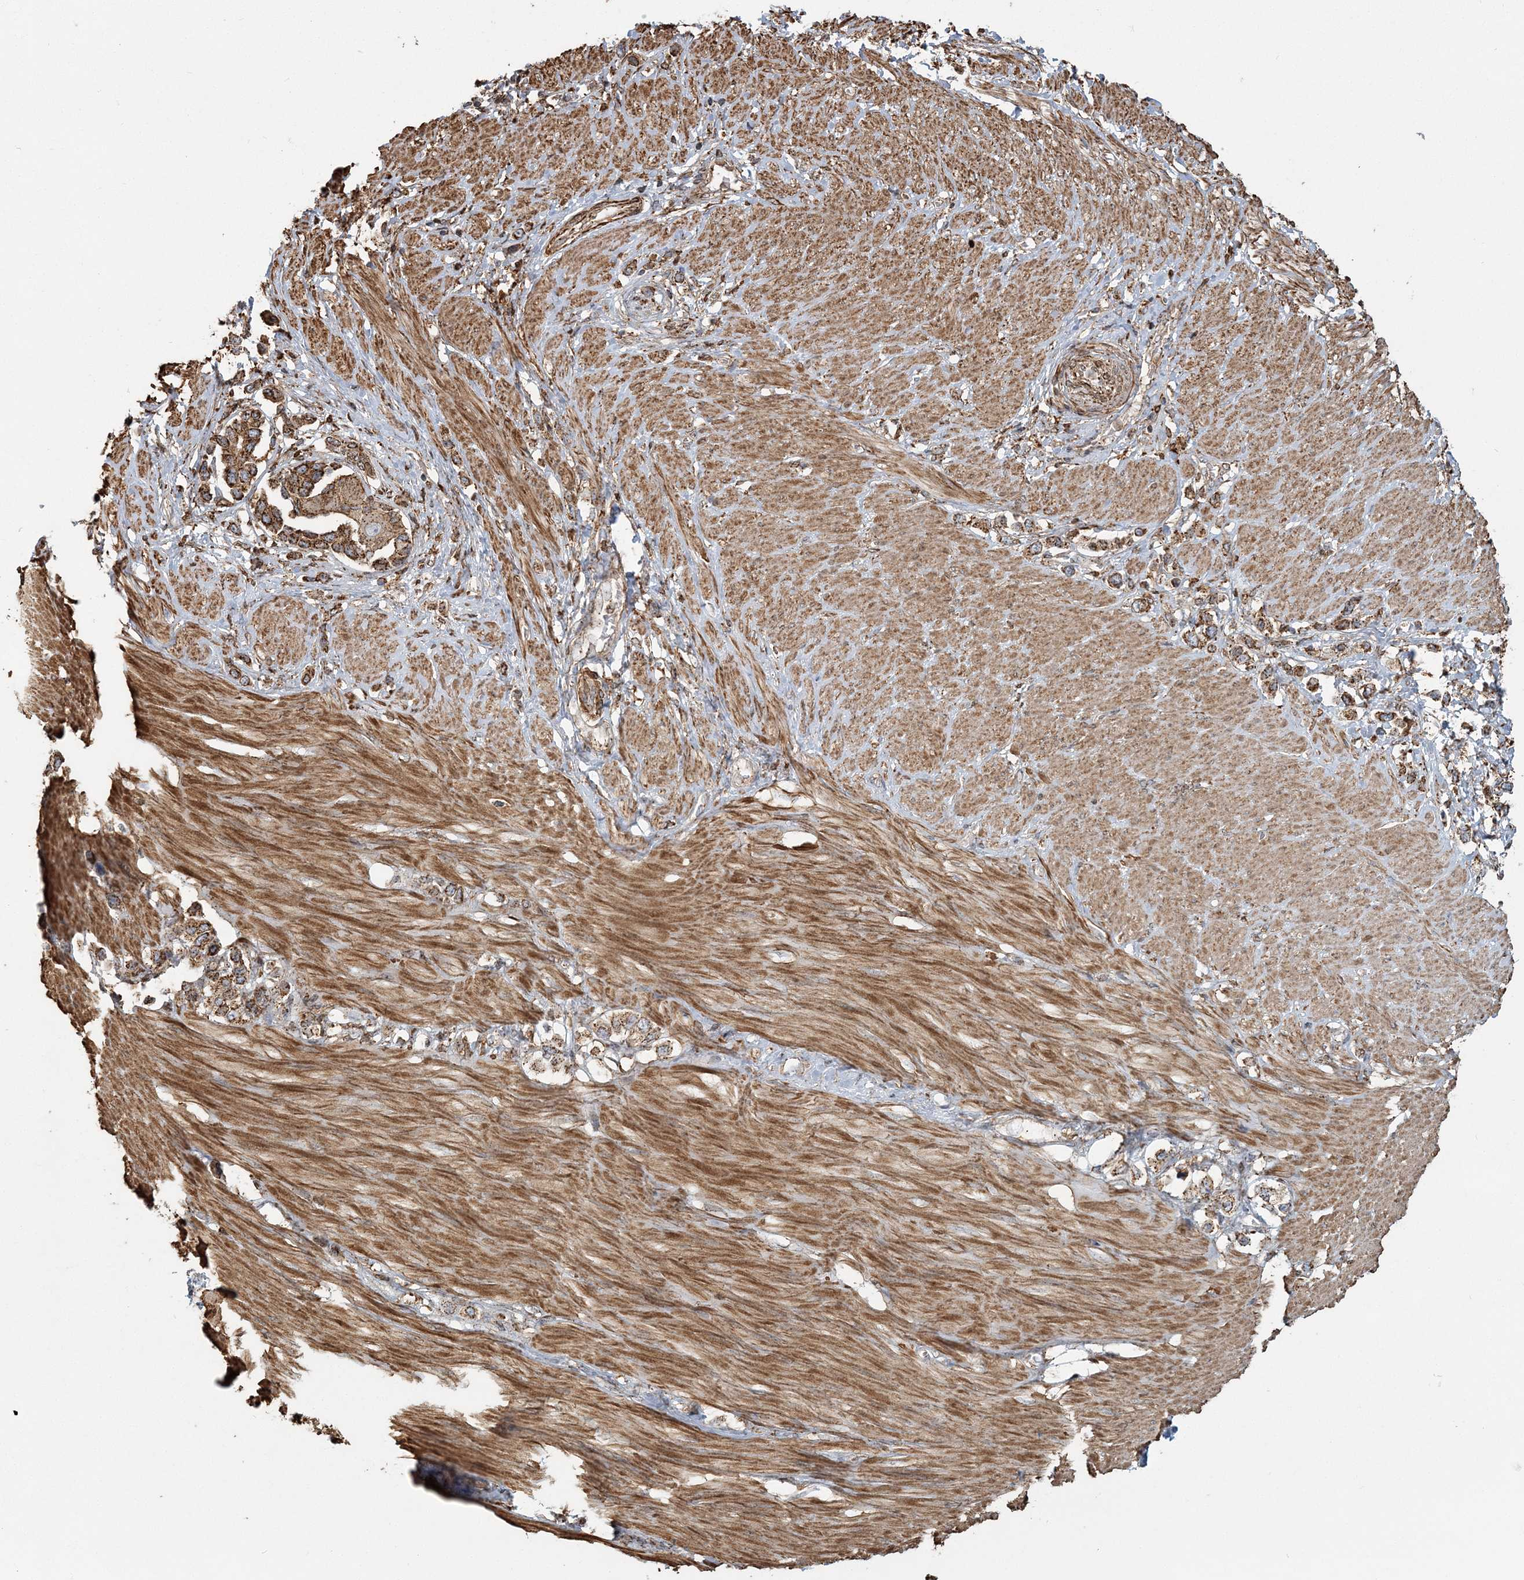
{"staining": {"intensity": "moderate", "quantity": ">75%", "location": "cytoplasmic/membranous"}, "tissue": "stomach cancer", "cell_type": "Tumor cells", "image_type": "cancer", "snomed": [{"axis": "morphology", "description": "Adenocarcinoma, NOS"}, {"axis": "topography", "description": "Stomach"}], "caption": "The immunohistochemical stain shows moderate cytoplasmic/membranous expression in tumor cells of stomach cancer (adenocarcinoma) tissue.", "gene": "TRAF3IP2", "patient": {"sex": "female", "age": 65}}